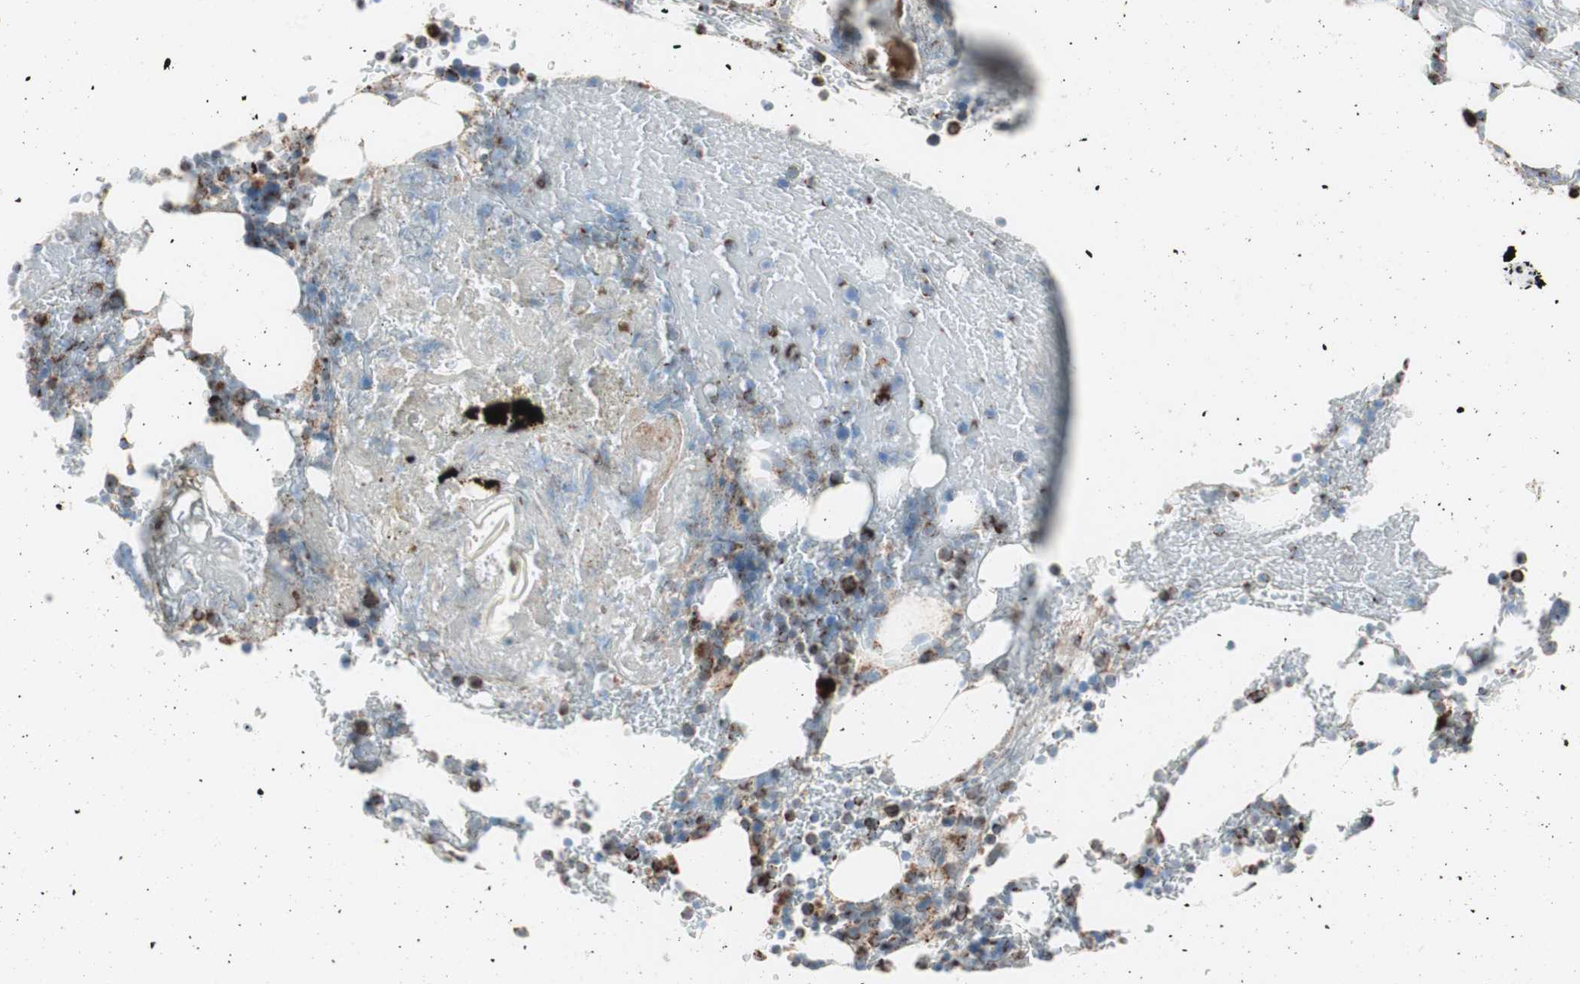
{"staining": {"intensity": "strong", "quantity": ">75%", "location": "cytoplasmic/membranous"}, "tissue": "bone marrow", "cell_type": "Hematopoietic cells", "image_type": "normal", "snomed": [{"axis": "morphology", "description": "Normal tissue, NOS"}, {"axis": "topography", "description": "Bone marrow"}], "caption": "Immunohistochemistry image of benign human bone marrow stained for a protein (brown), which demonstrates high levels of strong cytoplasmic/membranous positivity in approximately >75% of hematopoietic cells.", "gene": "TOMM20", "patient": {"sex": "female", "age": 73}}